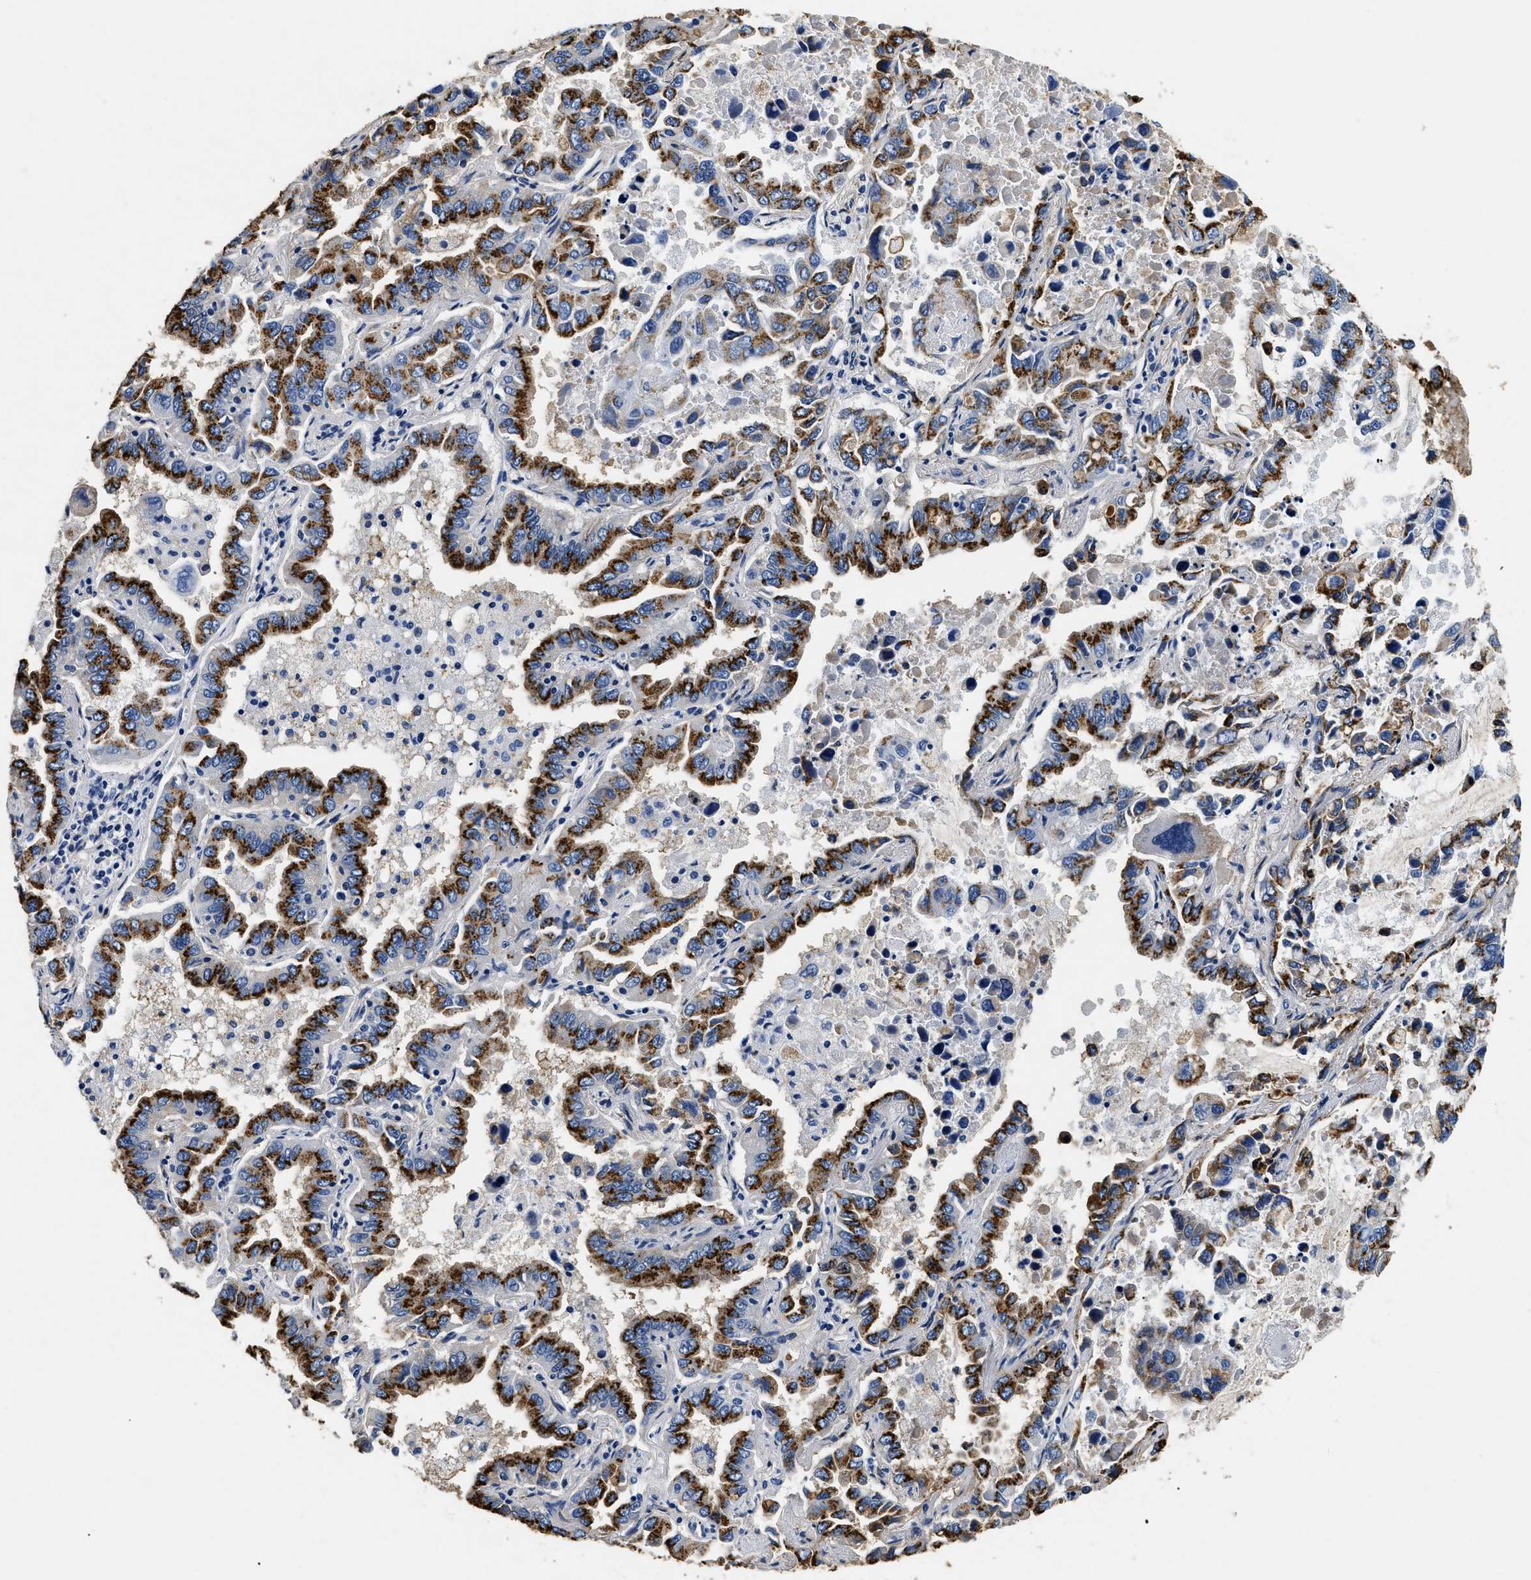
{"staining": {"intensity": "strong", "quantity": ">75%", "location": "cytoplasmic/membranous"}, "tissue": "lung cancer", "cell_type": "Tumor cells", "image_type": "cancer", "snomed": [{"axis": "morphology", "description": "Adenocarcinoma, NOS"}, {"axis": "topography", "description": "Lung"}], "caption": "Immunohistochemical staining of lung cancer (adenocarcinoma) shows high levels of strong cytoplasmic/membranous protein positivity in approximately >75% of tumor cells. Ihc stains the protein of interest in brown and the nuclei are stained blue.", "gene": "LAMA3", "patient": {"sex": "male", "age": 64}}